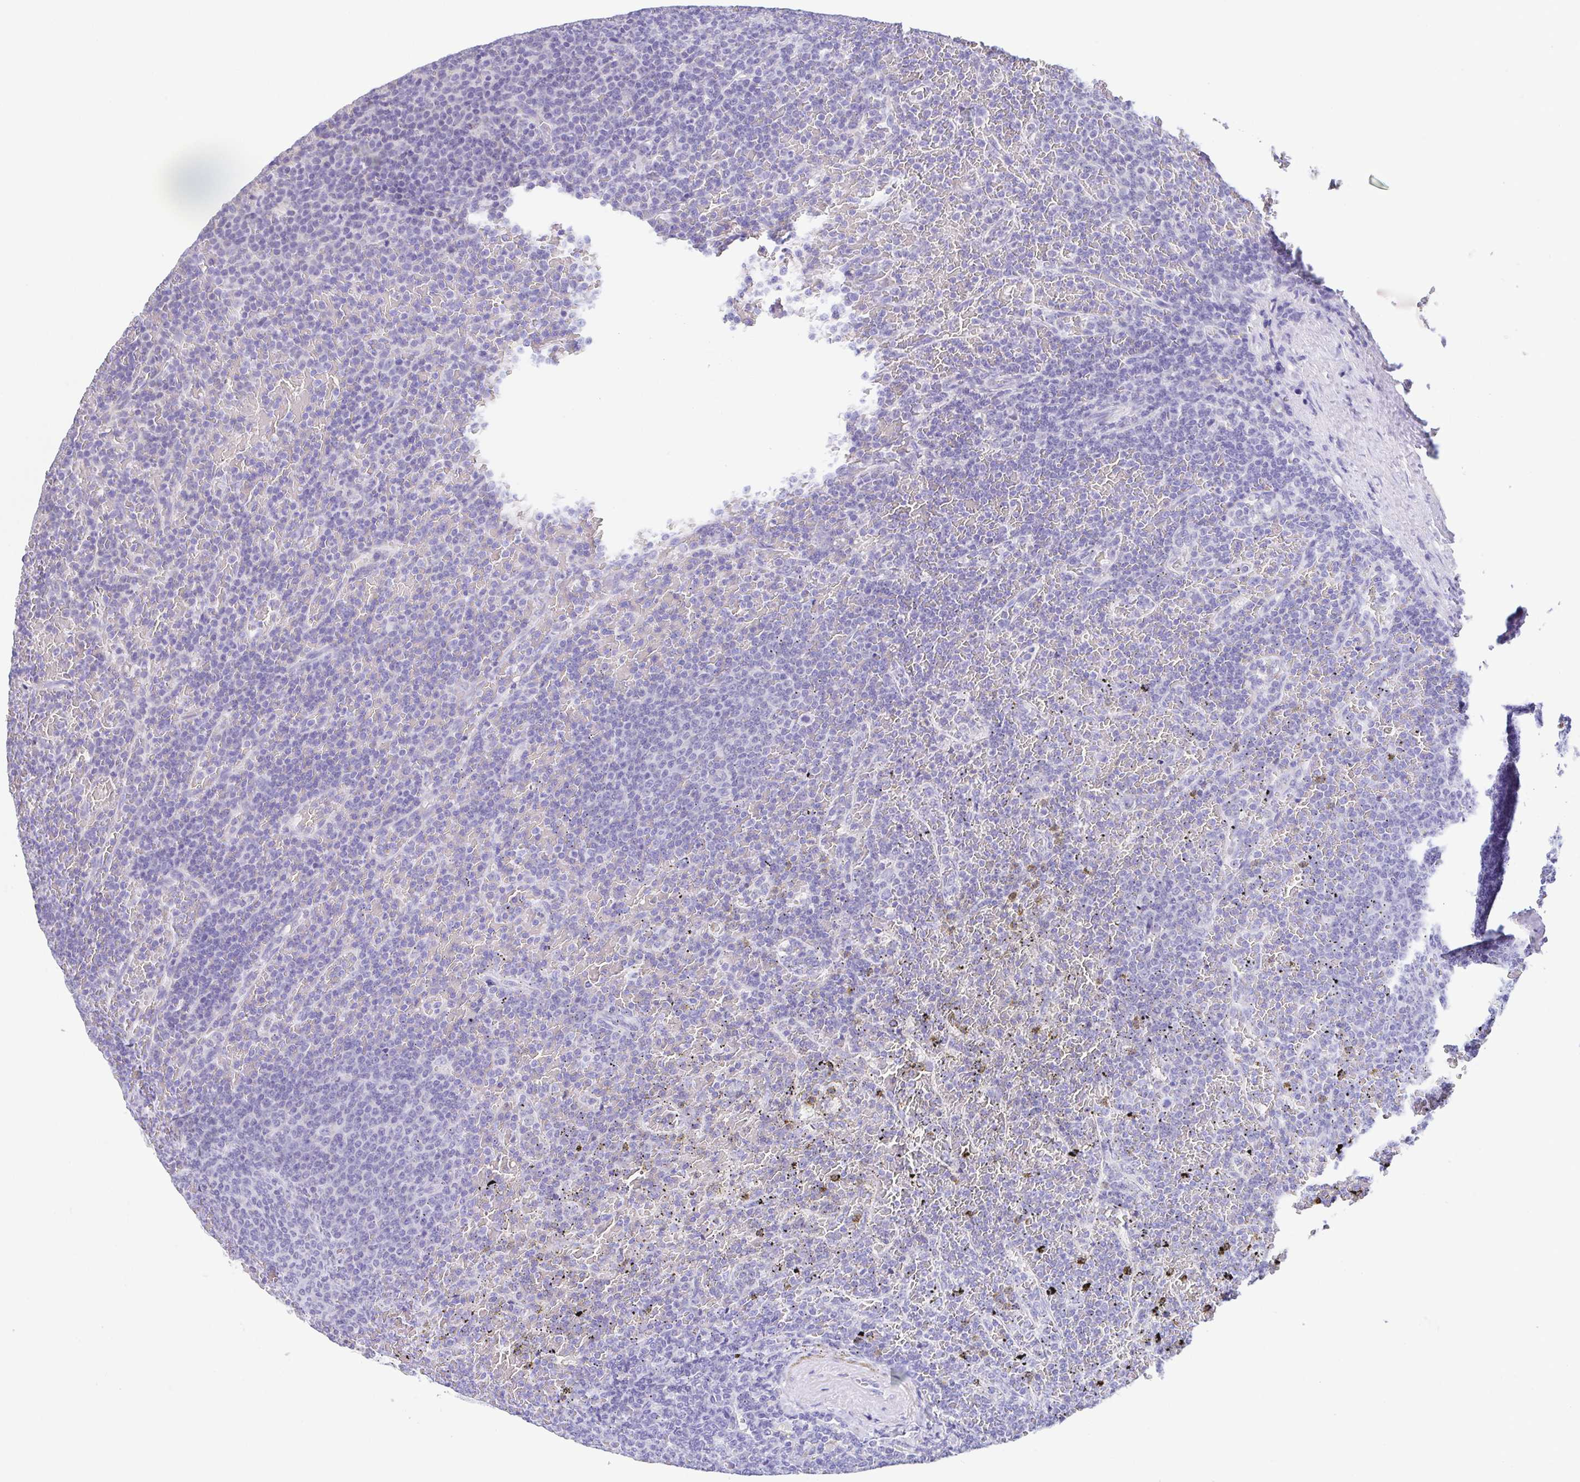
{"staining": {"intensity": "negative", "quantity": "none", "location": "none"}, "tissue": "lymphoma", "cell_type": "Tumor cells", "image_type": "cancer", "snomed": [{"axis": "morphology", "description": "Malignant lymphoma, non-Hodgkin's type, Low grade"}, {"axis": "topography", "description": "Spleen"}], "caption": "The micrograph reveals no staining of tumor cells in lymphoma.", "gene": "GINM1", "patient": {"sex": "female", "age": 77}}